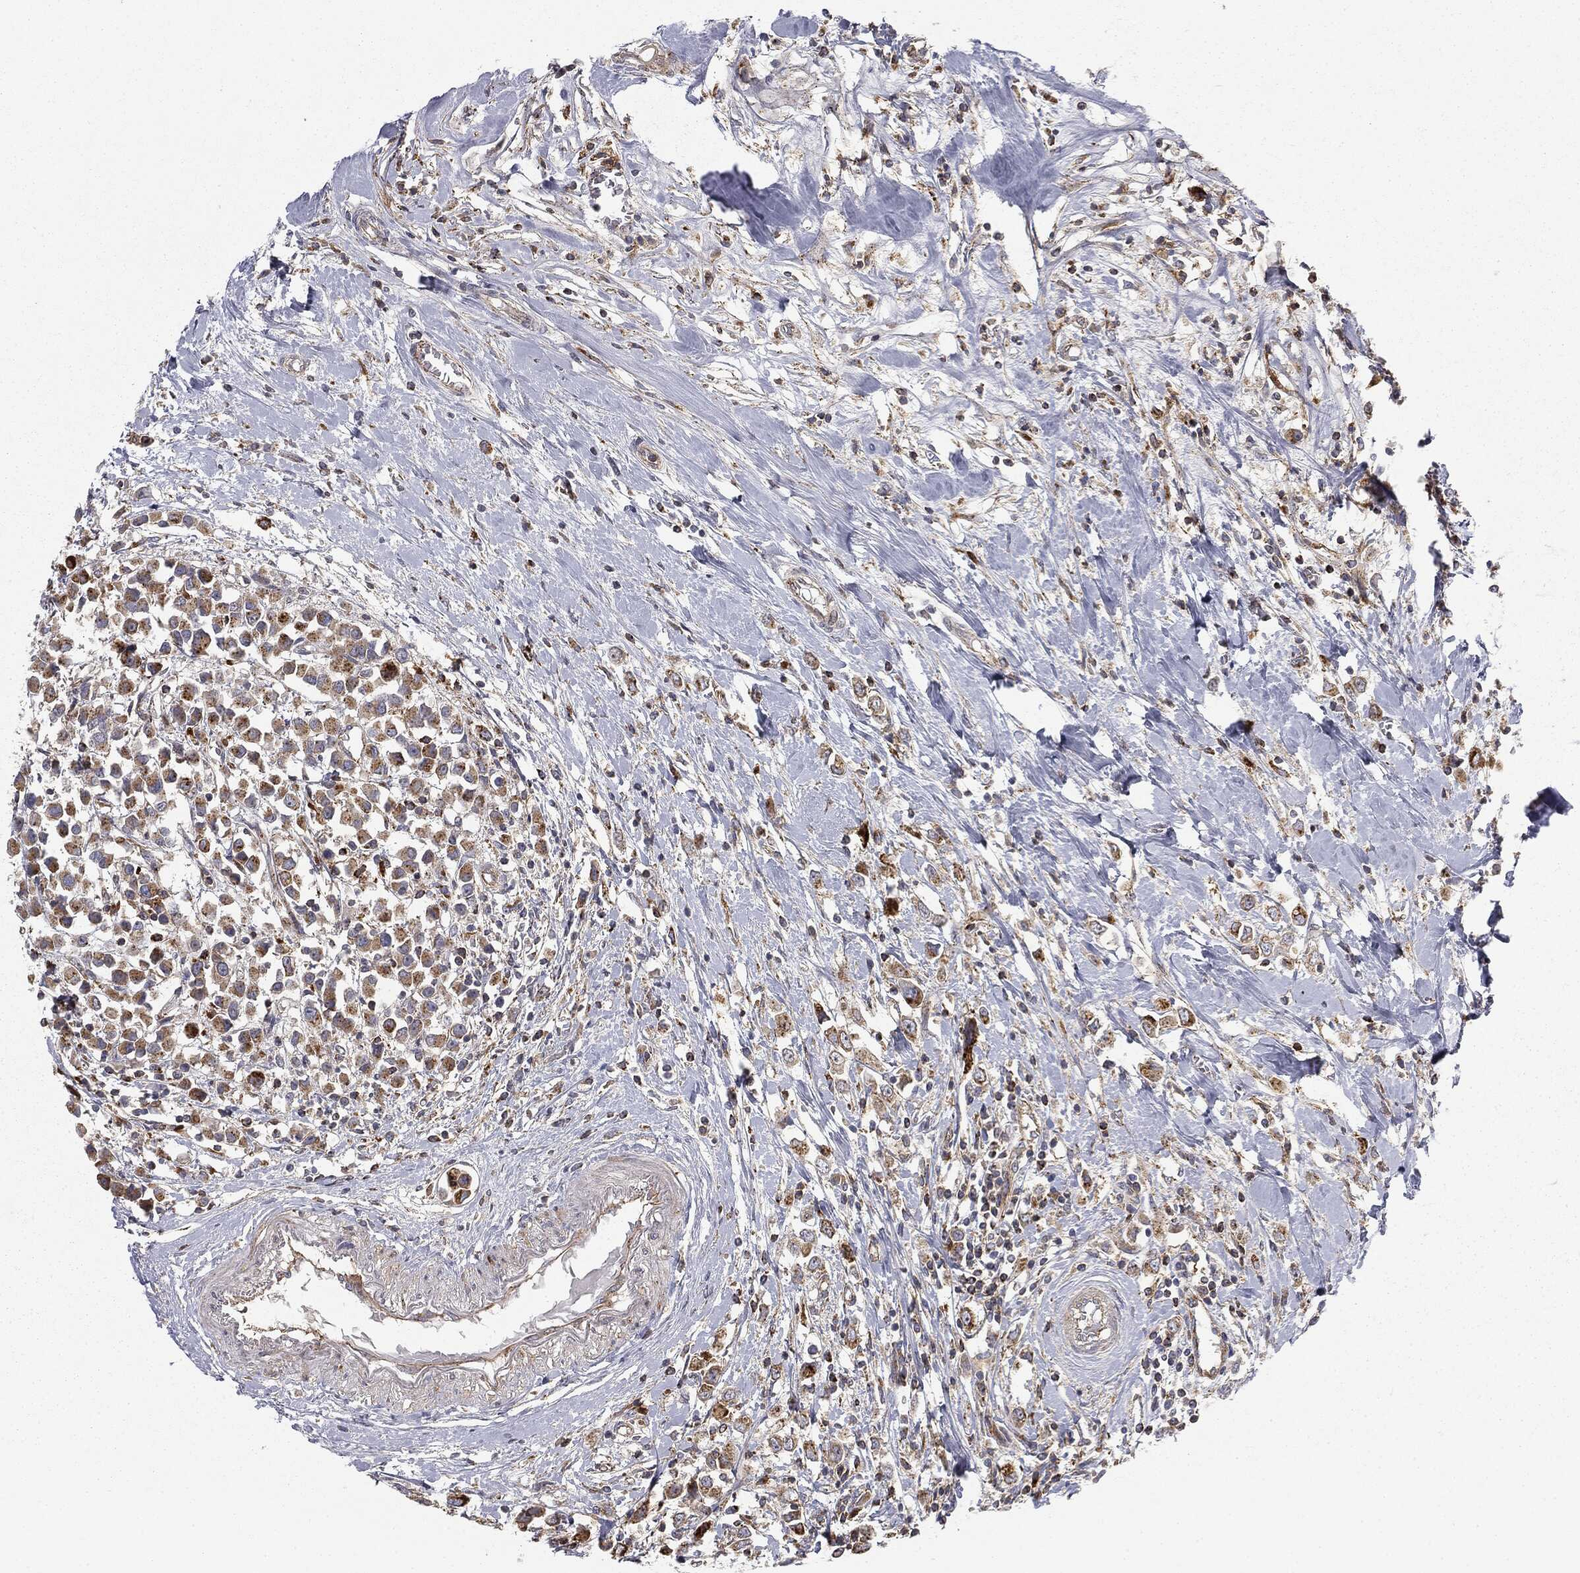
{"staining": {"intensity": "moderate", "quantity": ">75%", "location": "cytoplasmic/membranous"}, "tissue": "breast cancer", "cell_type": "Tumor cells", "image_type": "cancer", "snomed": [{"axis": "morphology", "description": "Duct carcinoma"}, {"axis": "topography", "description": "Breast"}], "caption": "Immunohistochemistry photomicrograph of human breast cancer stained for a protein (brown), which shows medium levels of moderate cytoplasmic/membranous positivity in approximately >75% of tumor cells.", "gene": "CTSA", "patient": {"sex": "female", "age": 61}}